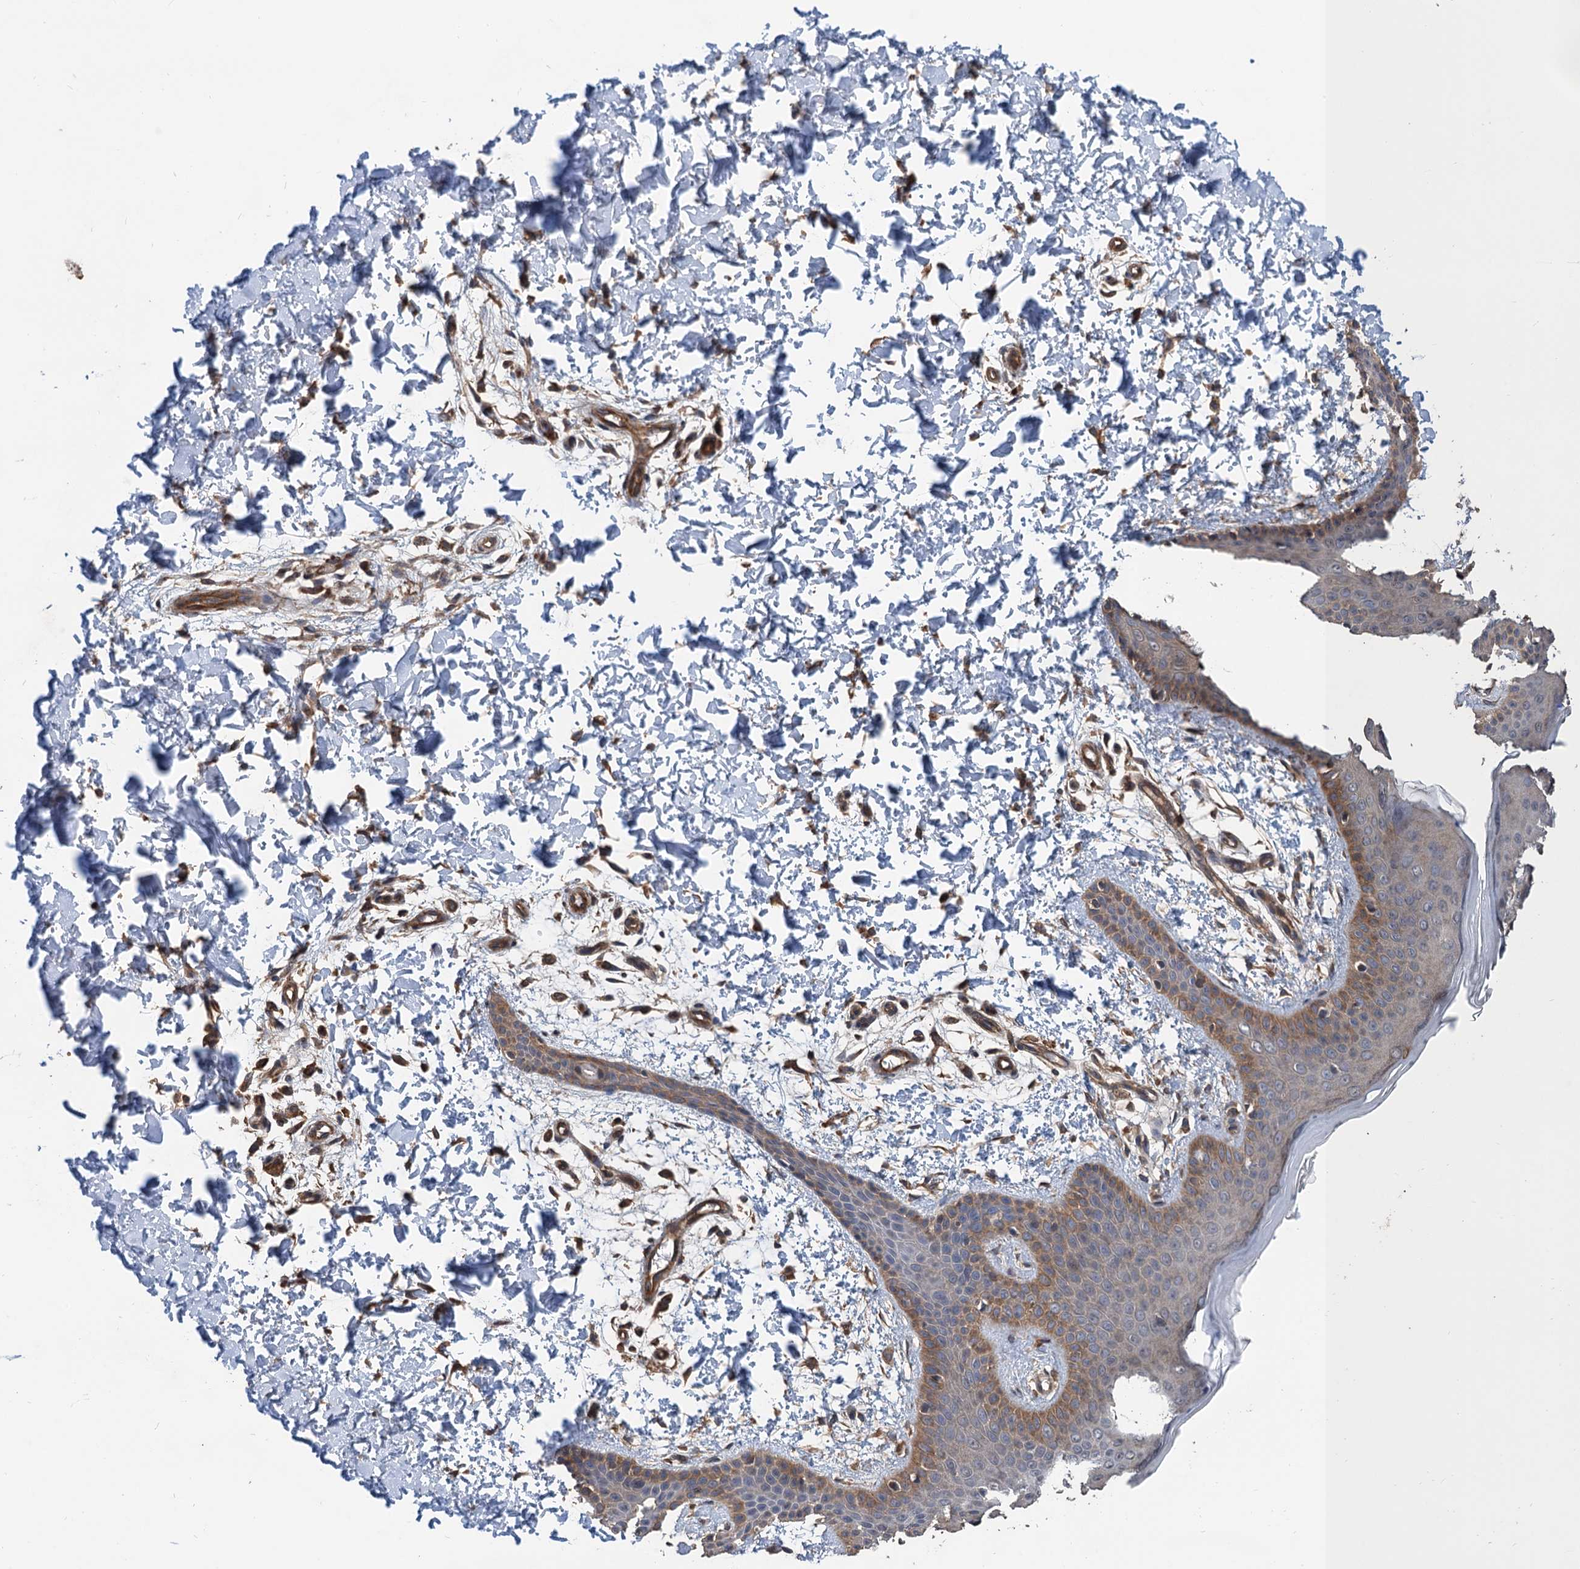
{"staining": {"intensity": "moderate", "quantity": ">75%", "location": "cytoplasmic/membranous"}, "tissue": "skin", "cell_type": "Fibroblasts", "image_type": "normal", "snomed": [{"axis": "morphology", "description": "Normal tissue, NOS"}, {"axis": "topography", "description": "Skin"}], "caption": "Protein staining demonstrates moderate cytoplasmic/membranous positivity in approximately >75% of fibroblasts in unremarkable skin. (brown staining indicates protein expression, while blue staining denotes nuclei).", "gene": "PPP4R1", "patient": {"sex": "male", "age": 36}}